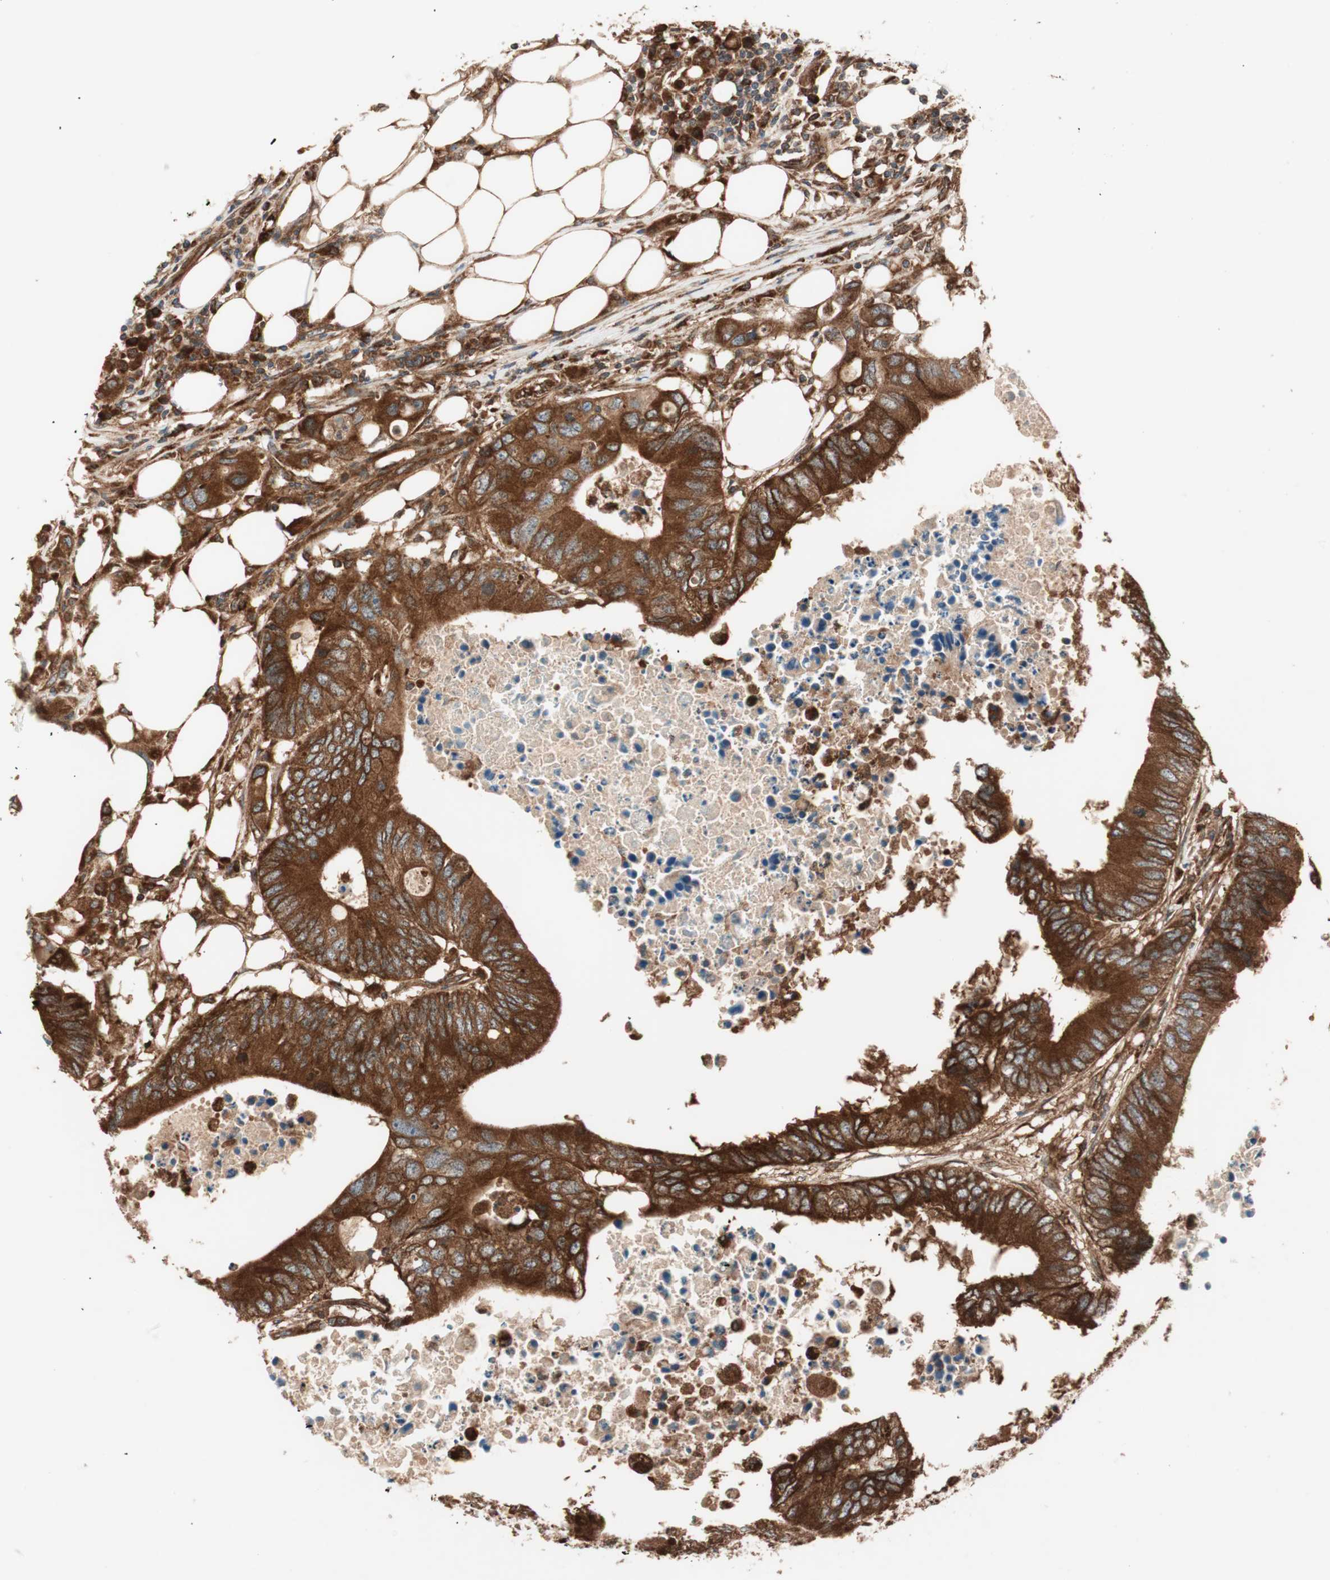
{"staining": {"intensity": "strong", "quantity": ">75%", "location": "cytoplasmic/membranous"}, "tissue": "colorectal cancer", "cell_type": "Tumor cells", "image_type": "cancer", "snomed": [{"axis": "morphology", "description": "Adenocarcinoma, NOS"}, {"axis": "topography", "description": "Colon"}], "caption": "High-magnification brightfield microscopy of colorectal cancer stained with DAB (brown) and counterstained with hematoxylin (blue). tumor cells exhibit strong cytoplasmic/membranous staining is appreciated in about>75% of cells.", "gene": "RAB5A", "patient": {"sex": "male", "age": 71}}